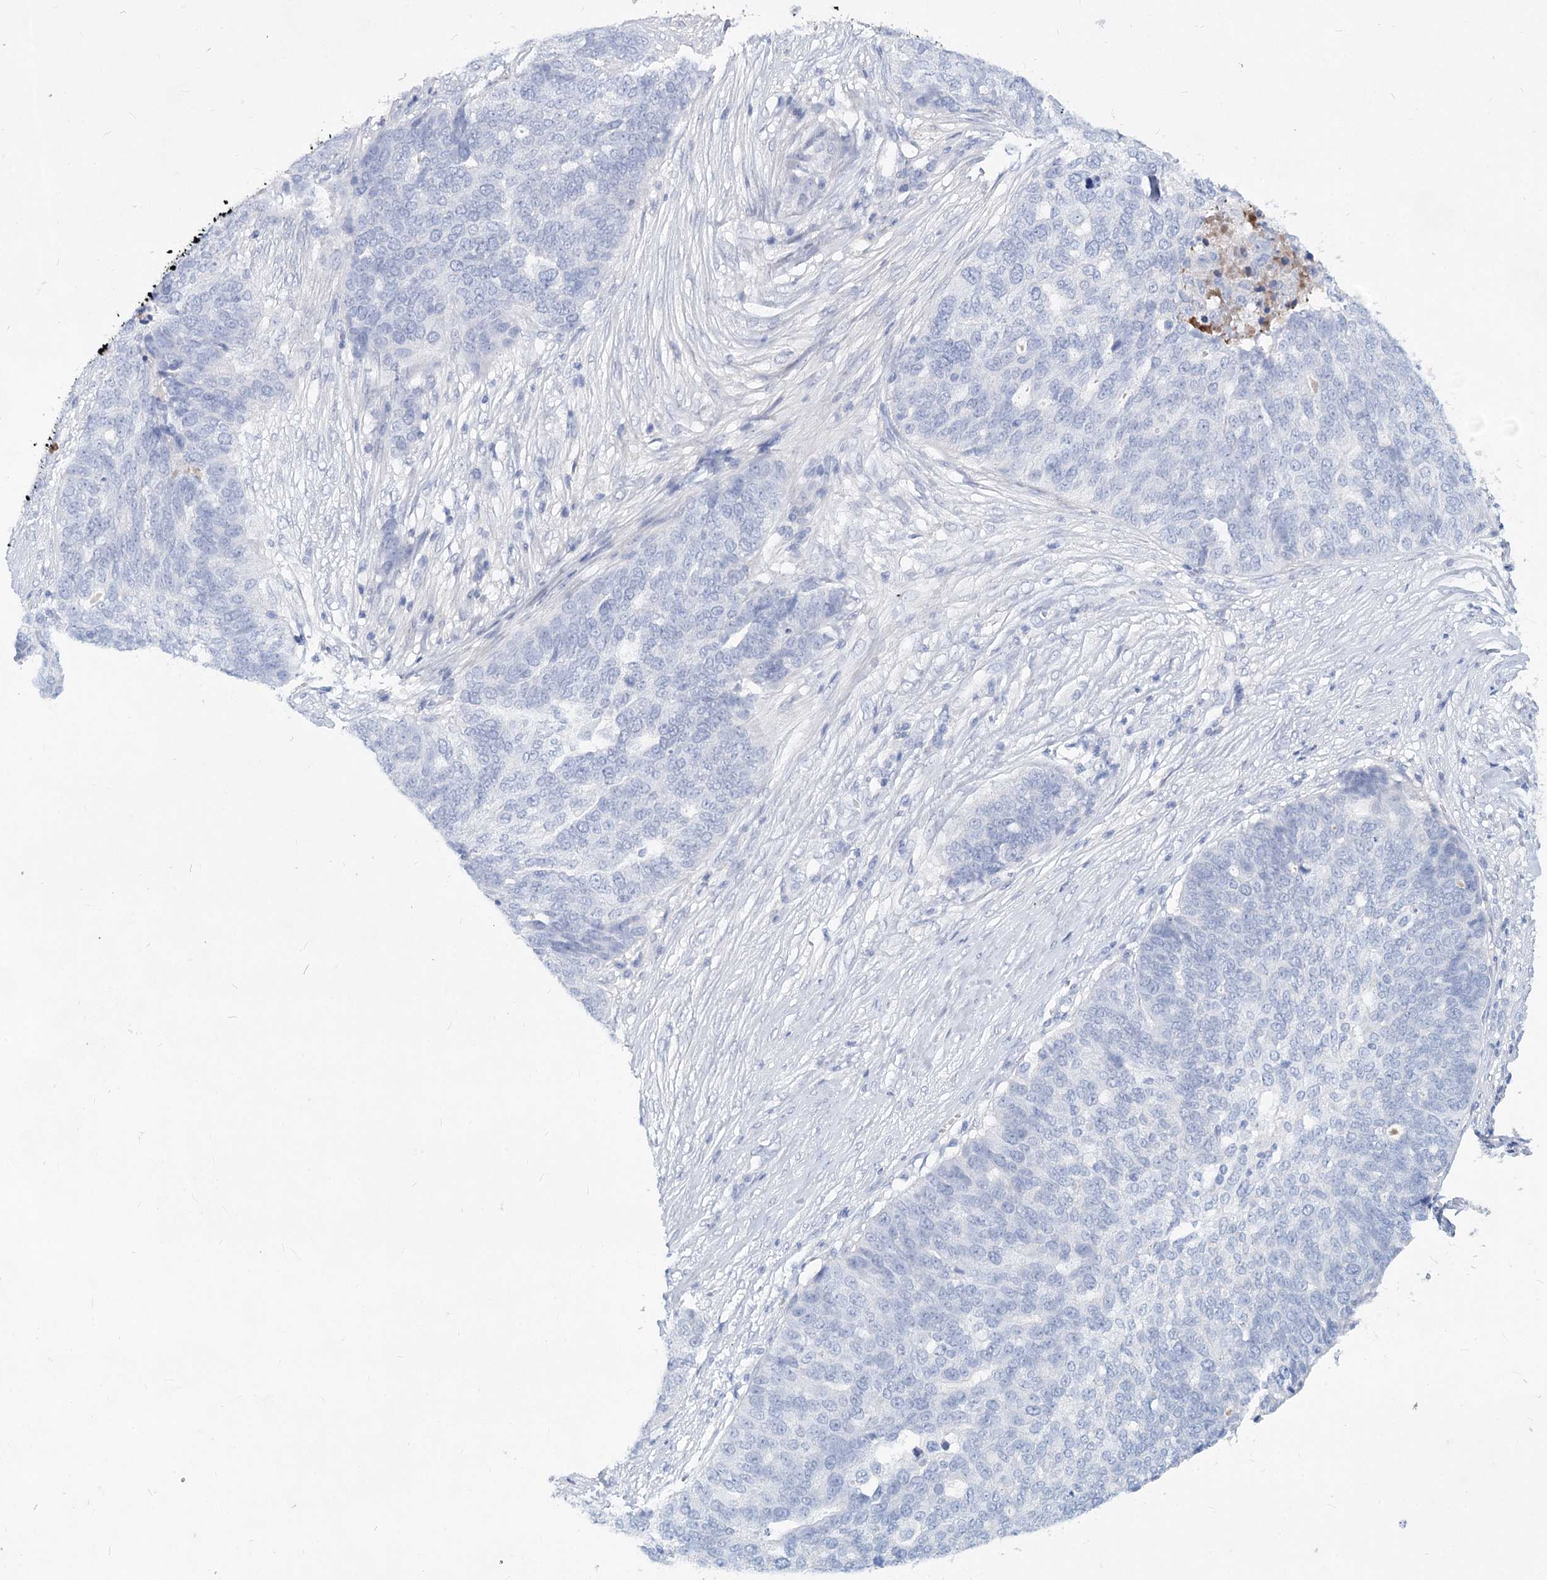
{"staining": {"intensity": "negative", "quantity": "none", "location": "none"}, "tissue": "ovarian cancer", "cell_type": "Tumor cells", "image_type": "cancer", "snomed": [{"axis": "morphology", "description": "Cystadenocarcinoma, serous, NOS"}, {"axis": "topography", "description": "Ovary"}], "caption": "Immunohistochemistry (IHC) of human serous cystadenocarcinoma (ovarian) exhibits no expression in tumor cells. Nuclei are stained in blue.", "gene": "TASOR2", "patient": {"sex": "female", "age": 59}}